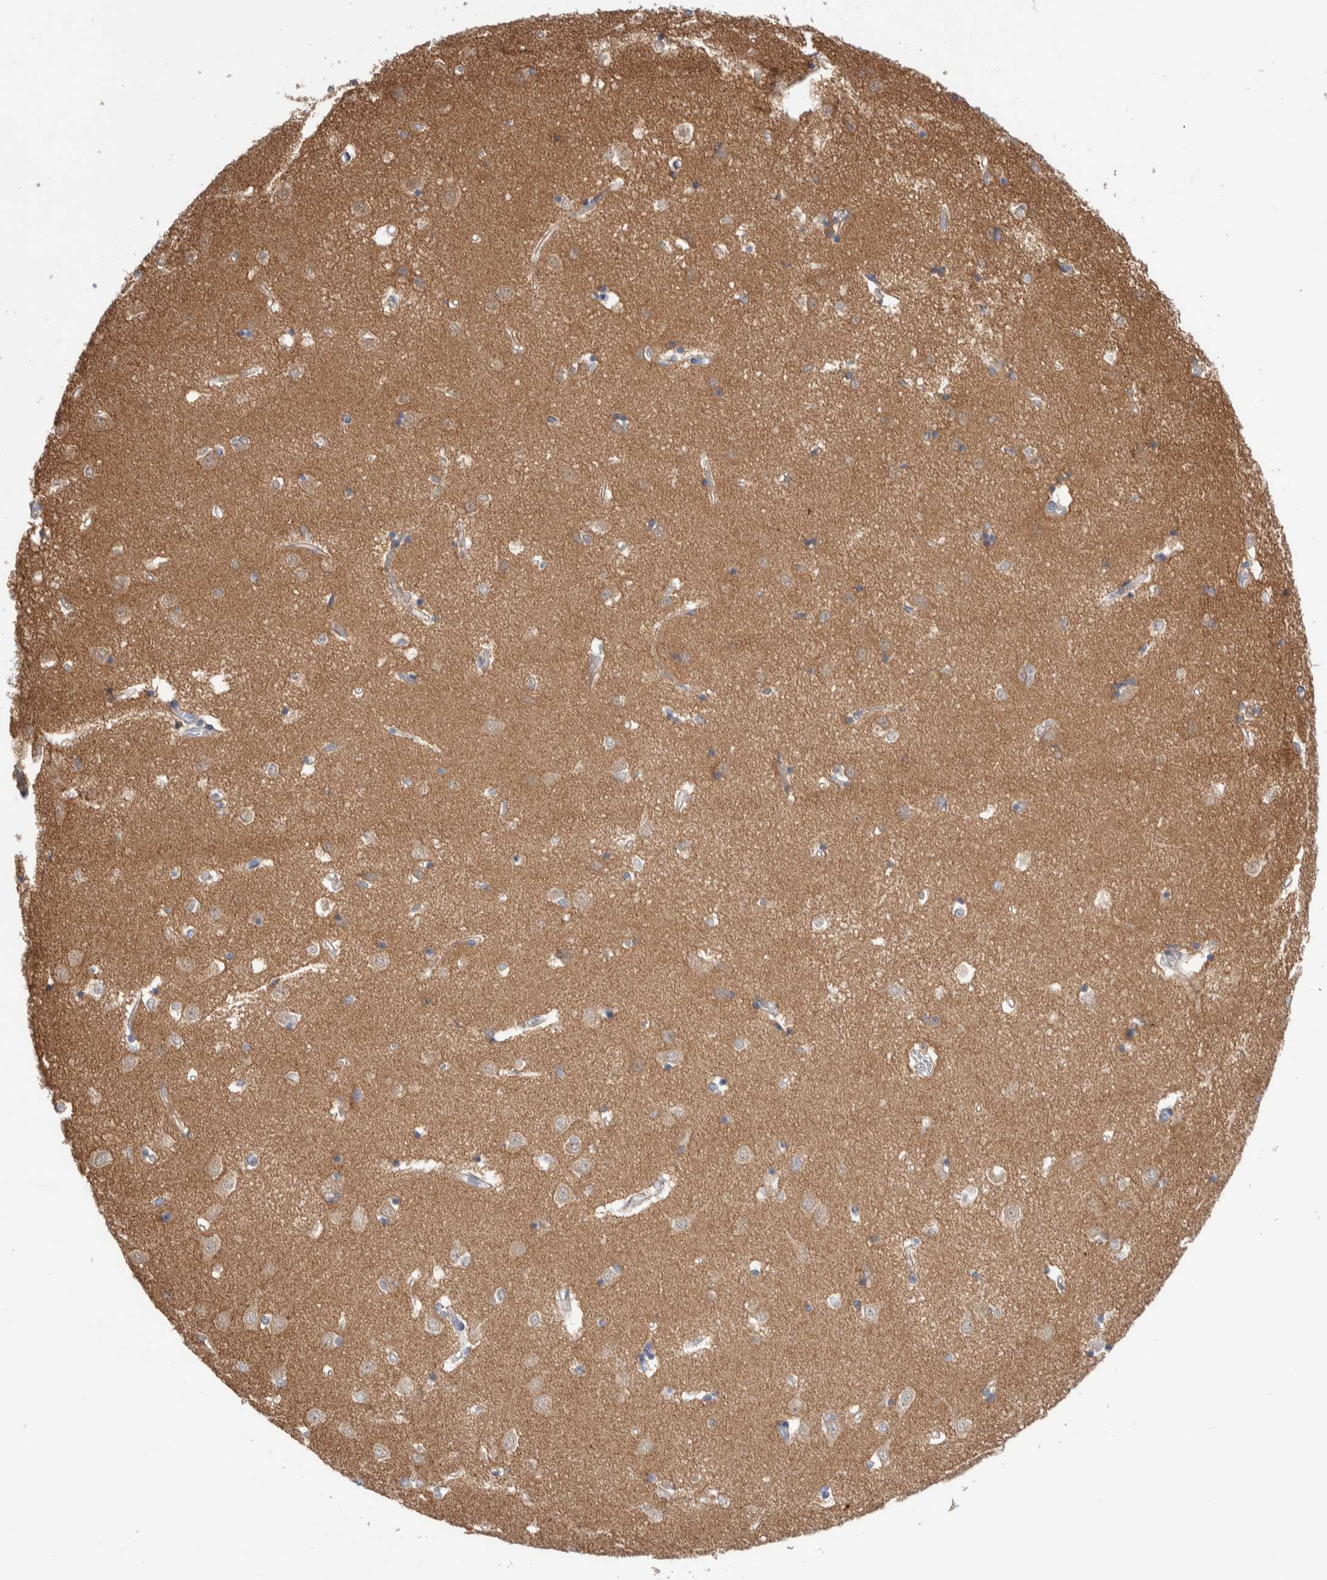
{"staining": {"intensity": "weak", "quantity": "<25%", "location": "cytoplasmic/membranous"}, "tissue": "caudate", "cell_type": "Glial cells", "image_type": "normal", "snomed": [{"axis": "morphology", "description": "Normal tissue, NOS"}, {"axis": "topography", "description": "Lateral ventricle wall"}], "caption": "This is an immunohistochemistry histopathology image of unremarkable caudate. There is no staining in glial cells.", "gene": "GDA", "patient": {"sex": "male", "age": 45}}